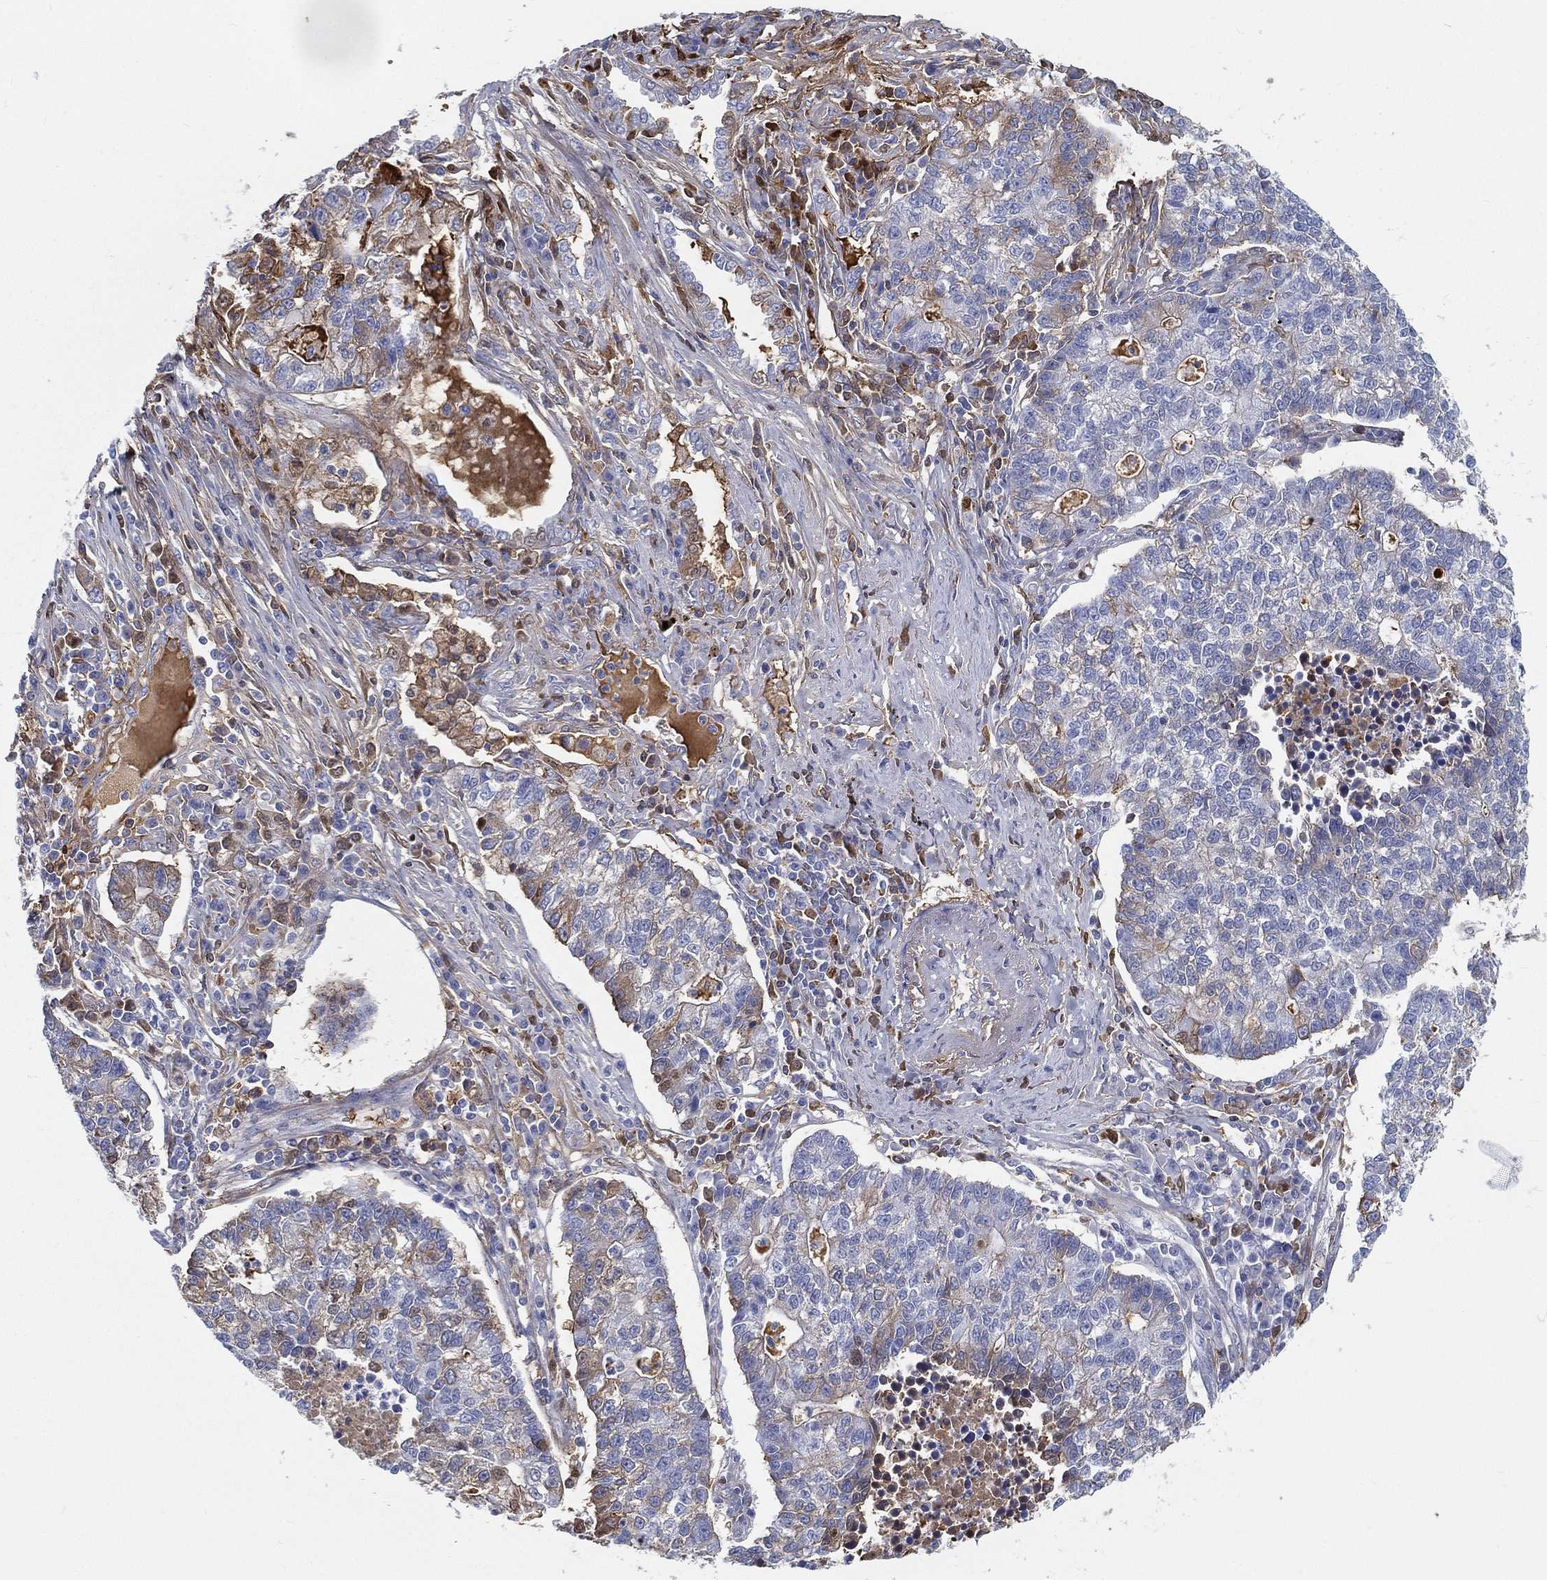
{"staining": {"intensity": "moderate", "quantity": "<25%", "location": "cytoplasmic/membranous"}, "tissue": "lung cancer", "cell_type": "Tumor cells", "image_type": "cancer", "snomed": [{"axis": "morphology", "description": "Adenocarcinoma, NOS"}, {"axis": "topography", "description": "Lung"}], "caption": "Immunohistochemical staining of human lung cancer (adenocarcinoma) reveals low levels of moderate cytoplasmic/membranous protein positivity in approximately <25% of tumor cells. Nuclei are stained in blue.", "gene": "IFNB1", "patient": {"sex": "male", "age": 57}}